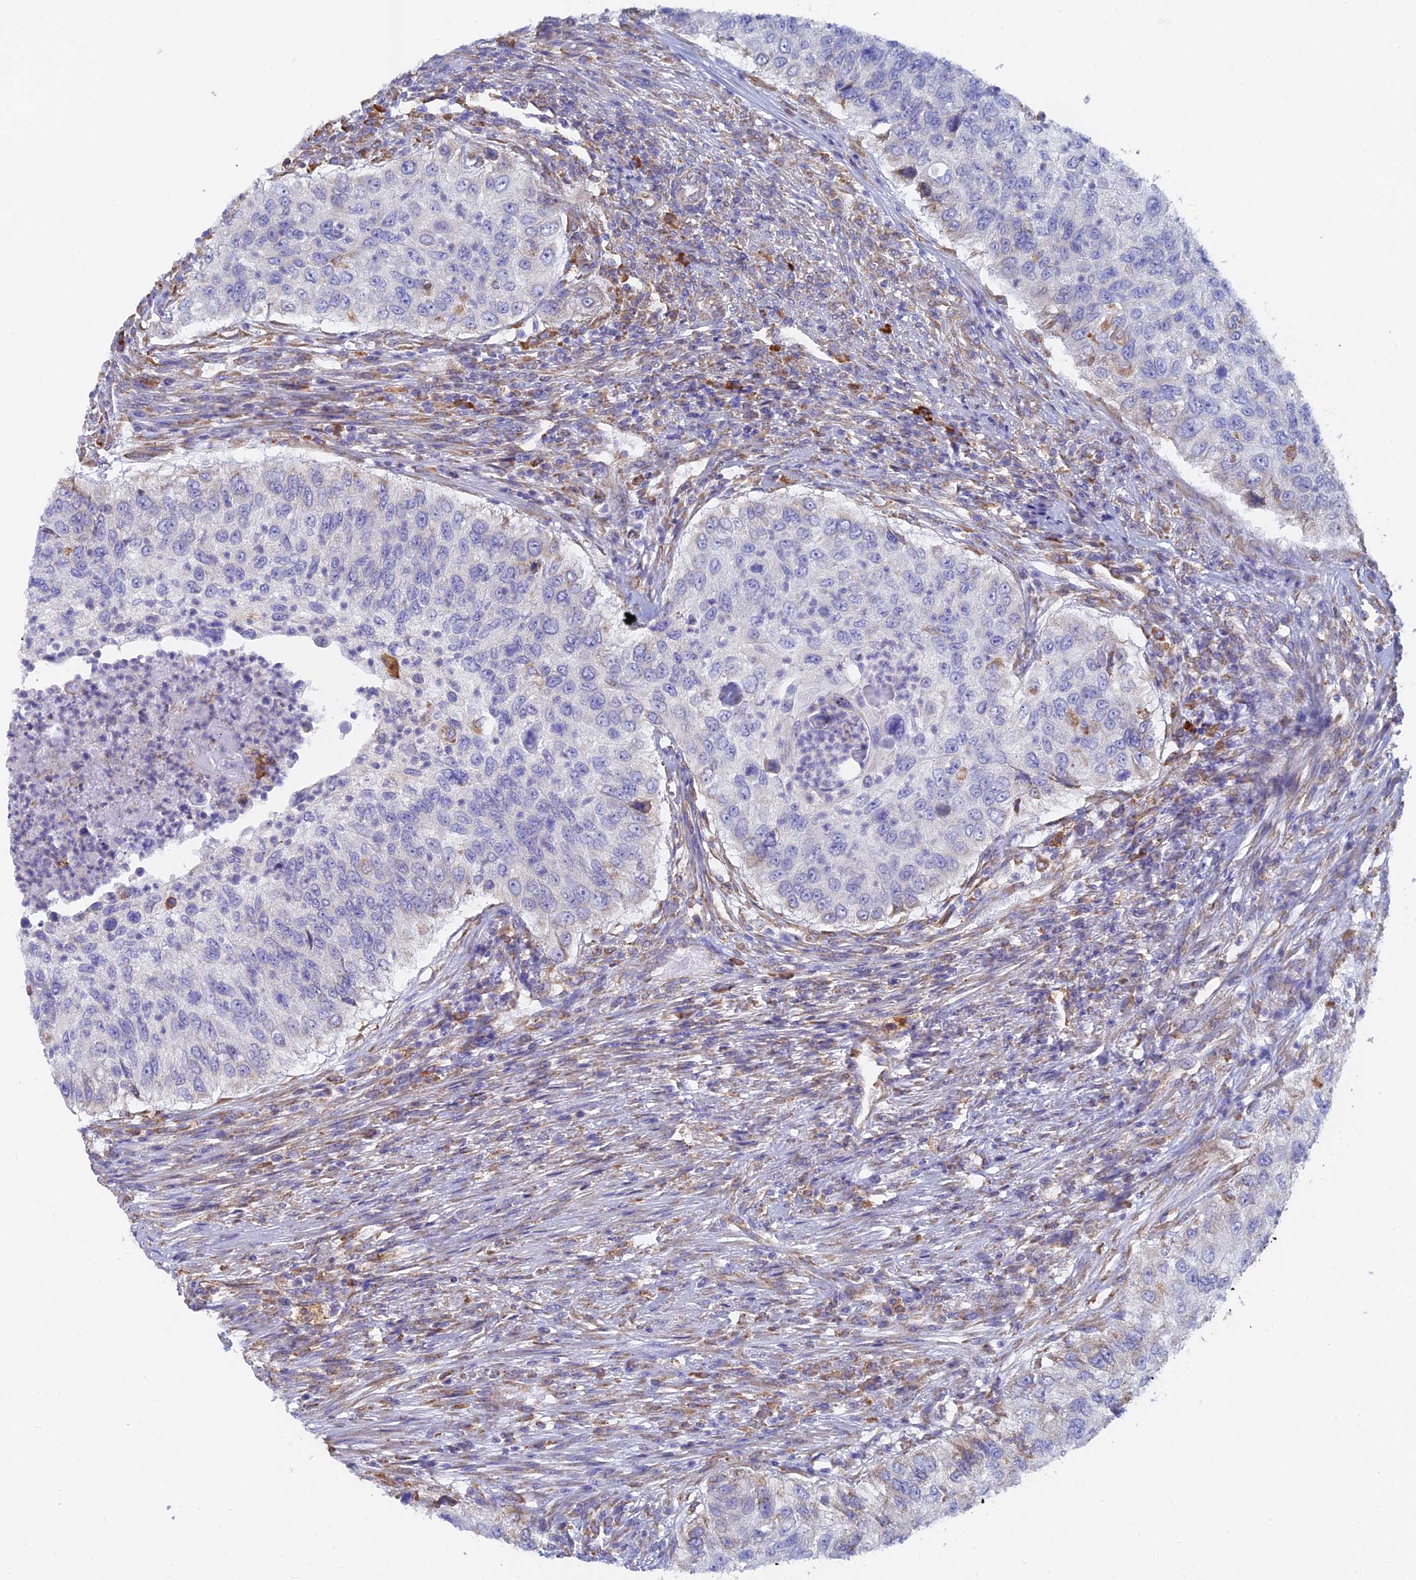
{"staining": {"intensity": "negative", "quantity": "none", "location": "none"}, "tissue": "urothelial cancer", "cell_type": "Tumor cells", "image_type": "cancer", "snomed": [{"axis": "morphology", "description": "Urothelial carcinoma, High grade"}, {"axis": "topography", "description": "Urinary bladder"}], "caption": "An image of urothelial cancer stained for a protein shows no brown staining in tumor cells.", "gene": "WDR35", "patient": {"sex": "female", "age": 60}}